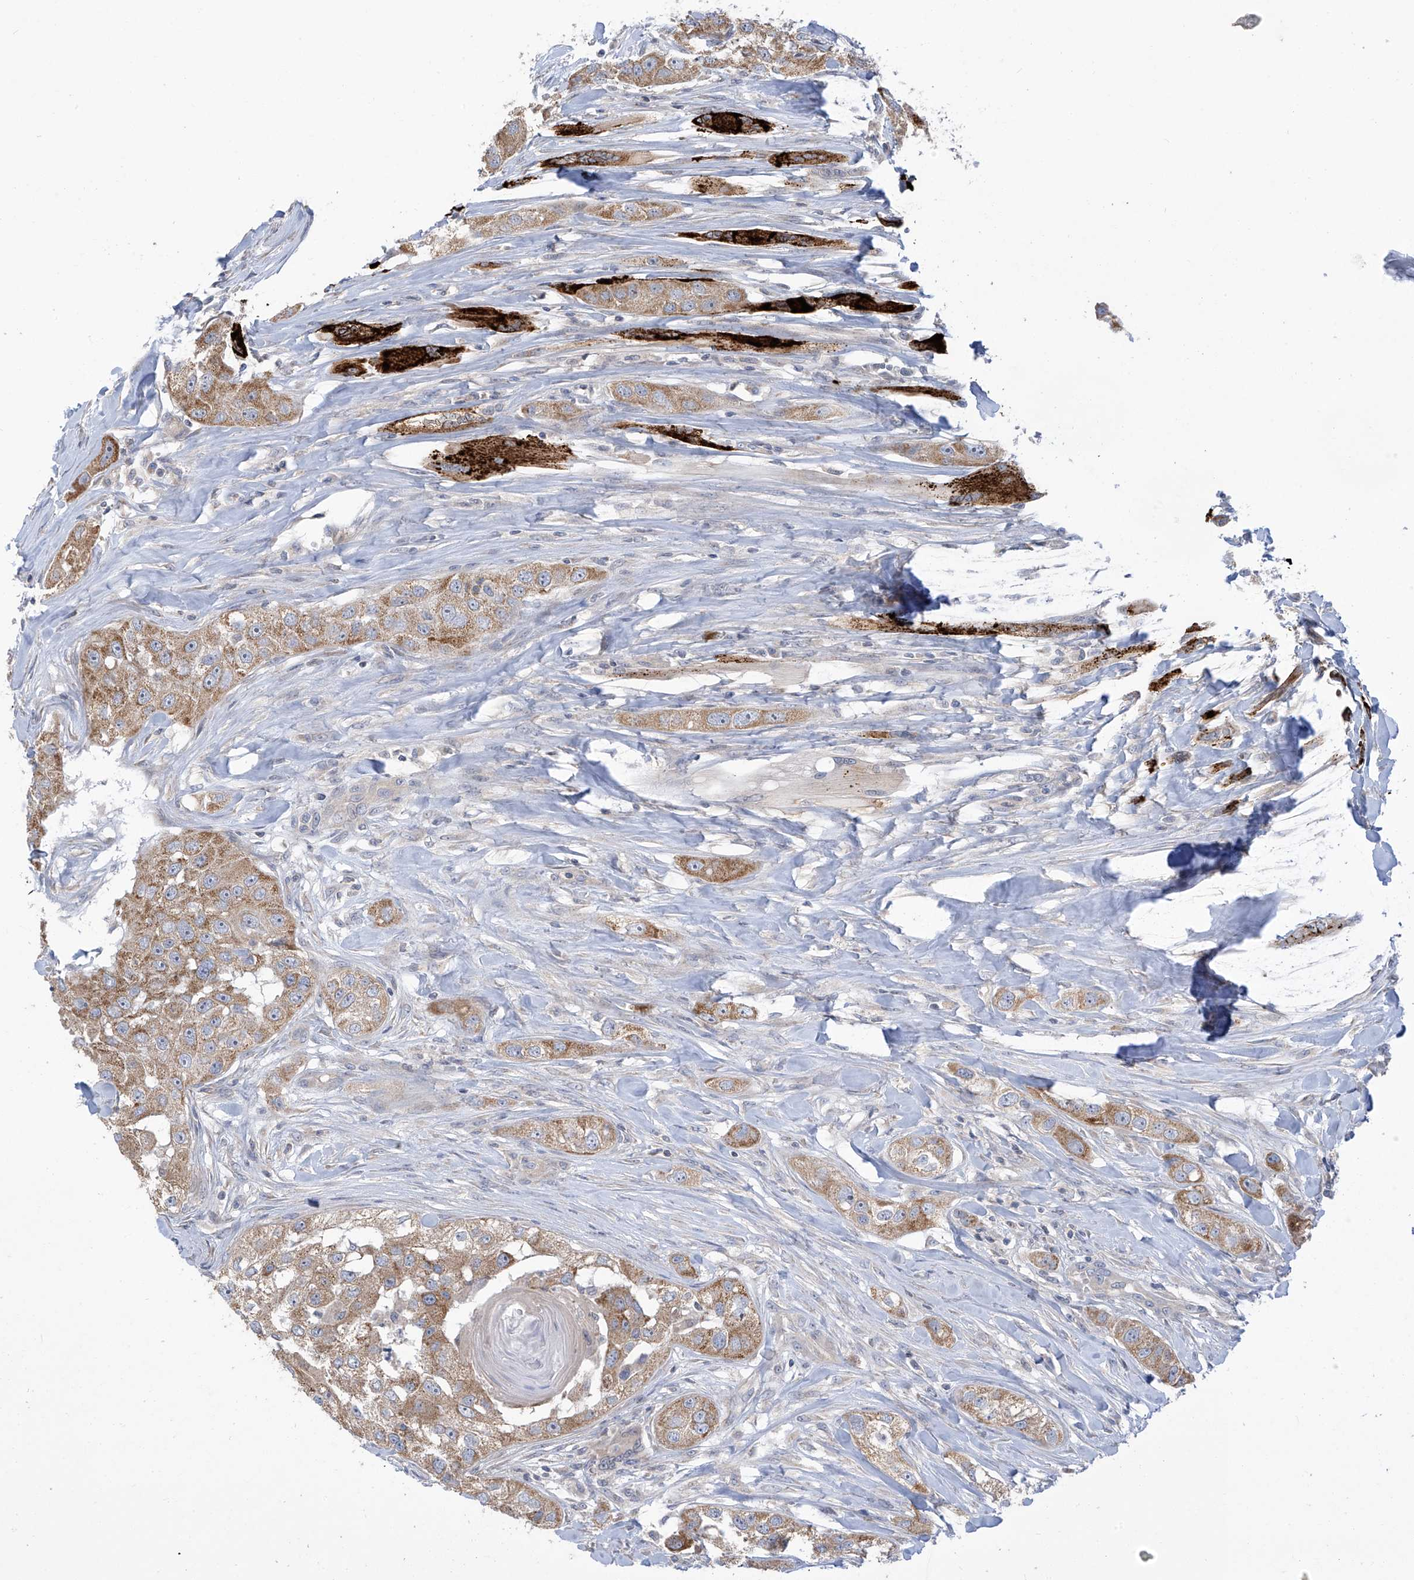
{"staining": {"intensity": "moderate", "quantity": ">75%", "location": "cytoplasmic/membranous"}, "tissue": "head and neck cancer", "cell_type": "Tumor cells", "image_type": "cancer", "snomed": [{"axis": "morphology", "description": "Normal tissue, NOS"}, {"axis": "morphology", "description": "Squamous cell carcinoma, NOS"}, {"axis": "topography", "description": "Skeletal muscle"}, {"axis": "topography", "description": "Head-Neck"}], "caption": "DAB (3,3'-diaminobenzidine) immunohistochemical staining of human head and neck cancer exhibits moderate cytoplasmic/membranous protein expression in approximately >75% of tumor cells. (Brightfield microscopy of DAB IHC at high magnification).", "gene": "SCGB1D2", "patient": {"sex": "male", "age": 51}}